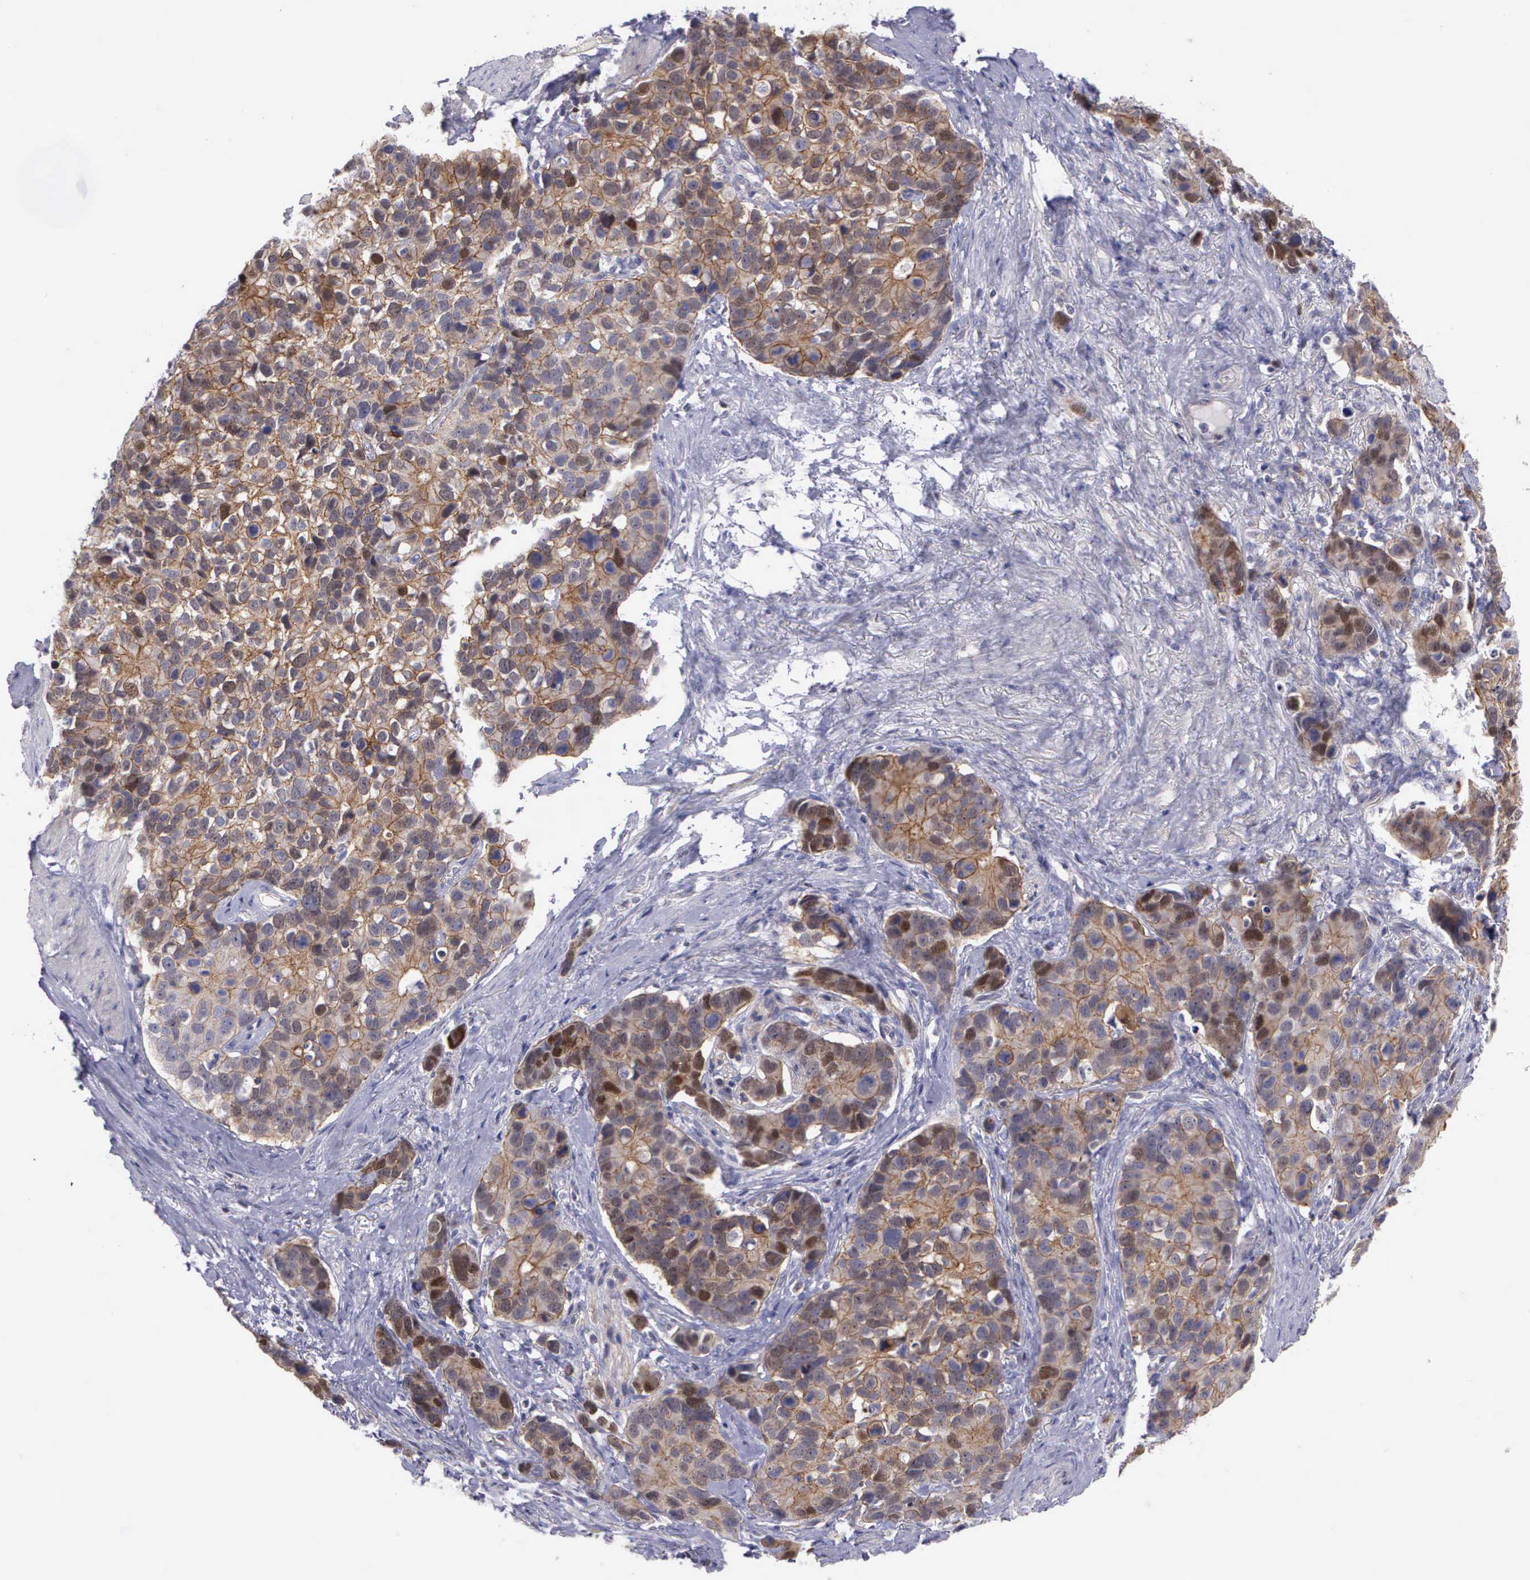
{"staining": {"intensity": "moderate", "quantity": ">75%", "location": "cytoplasmic/membranous"}, "tissue": "stomach cancer", "cell_type": "Tumor cells", "image_type": "cancer", "snomed": [{"axis": "morphology", "description": "Adenocarcinoma, NOS"}, {"axis": "topography", "description": "Stomach, upper"}], "caption": "A photomicrograph showing moderate cytoplasmic/membranous staining in about >75% of tumor cells in stomach cancer (adenocarcinoma), as visualized by brown immunohistochemical staining.", "gene": "MICAL3", "patient": {"sex": "male", "age": 71}}